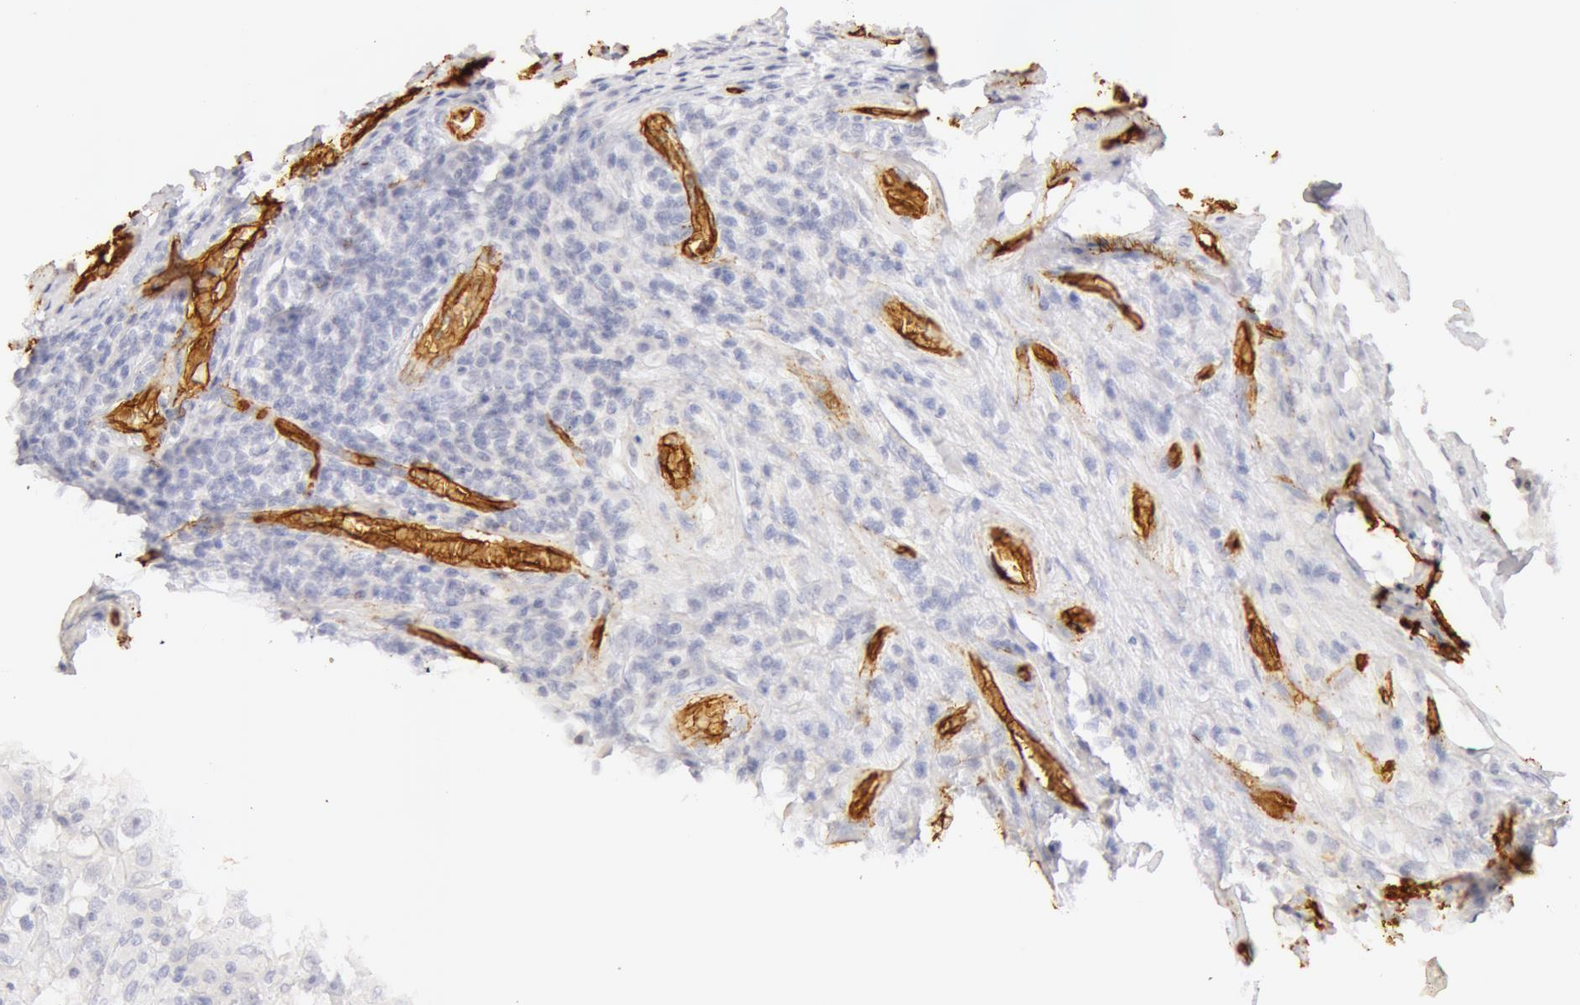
{"staining": {"intensity": "negative", "quantity": "none", "location": "none"}, "tissue": "testis cancer", "cell_type": "Tumor cells", "image_type": "cancer", "snomed": [{"axis": "morphology", "description": "Seminoma, NOS"}, {"axis": "topography", "description": "Testis"}], "caption": "Immunohistochemistry (IHC) micrograph of testis seminoma stained for a protein (brown), which exhibits no staining in tumor cells.", "gene": "AQP1", "patient": {"sex": "male", "age": 34}}